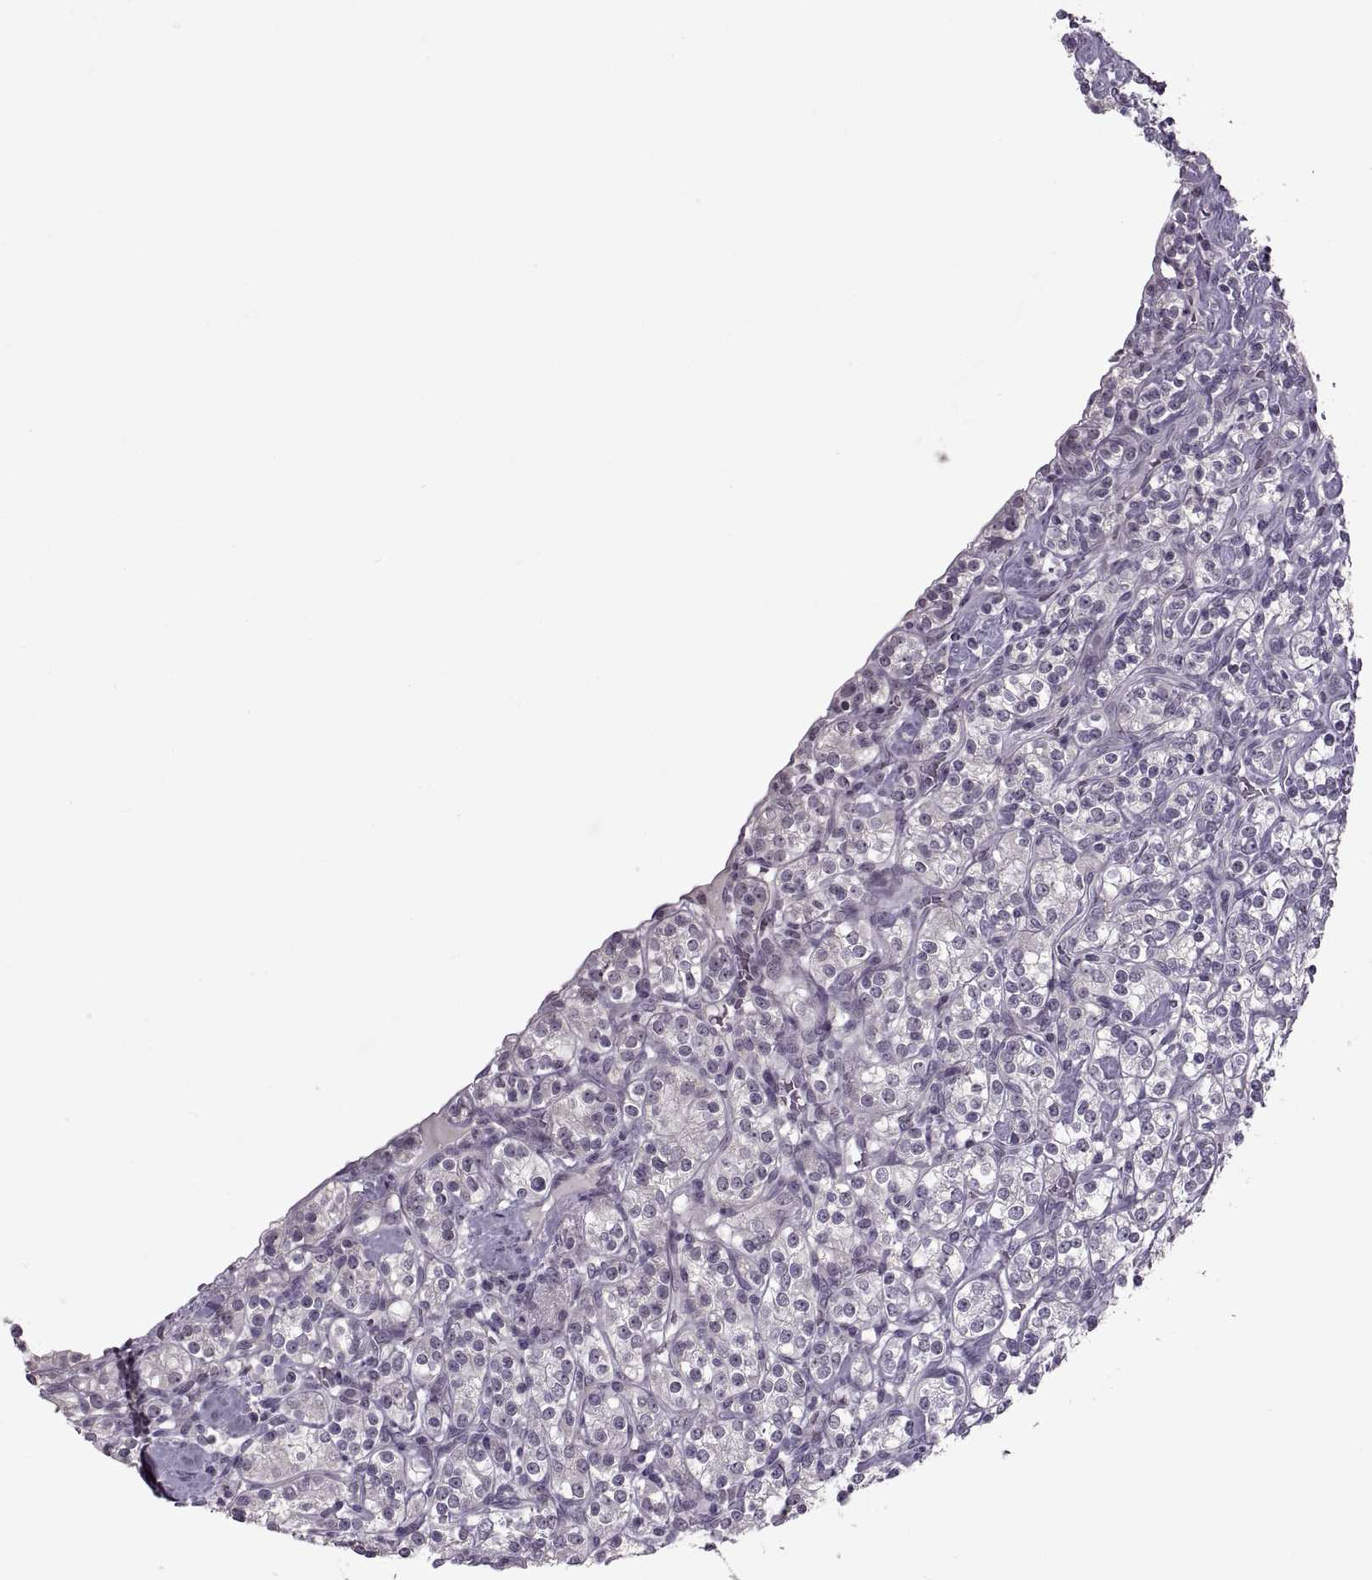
{"staining": {"intensity": "negative", "quantity": "none", "location": "none"}, "tissue": "renal cancer", "cell_type": "Tumor cells", "image_type": "cancer", "snomed": [{"axis": "morphology", "description": "Adenocarcinoma, NOS"}, {"axis": "topography", "description": "Kidney"}], "caption": "Tumor cells show no significant expression in adenocarcinoma (renal).", "gene": "MGAT4D", "patient": {"sex": "male", "age": 77}}